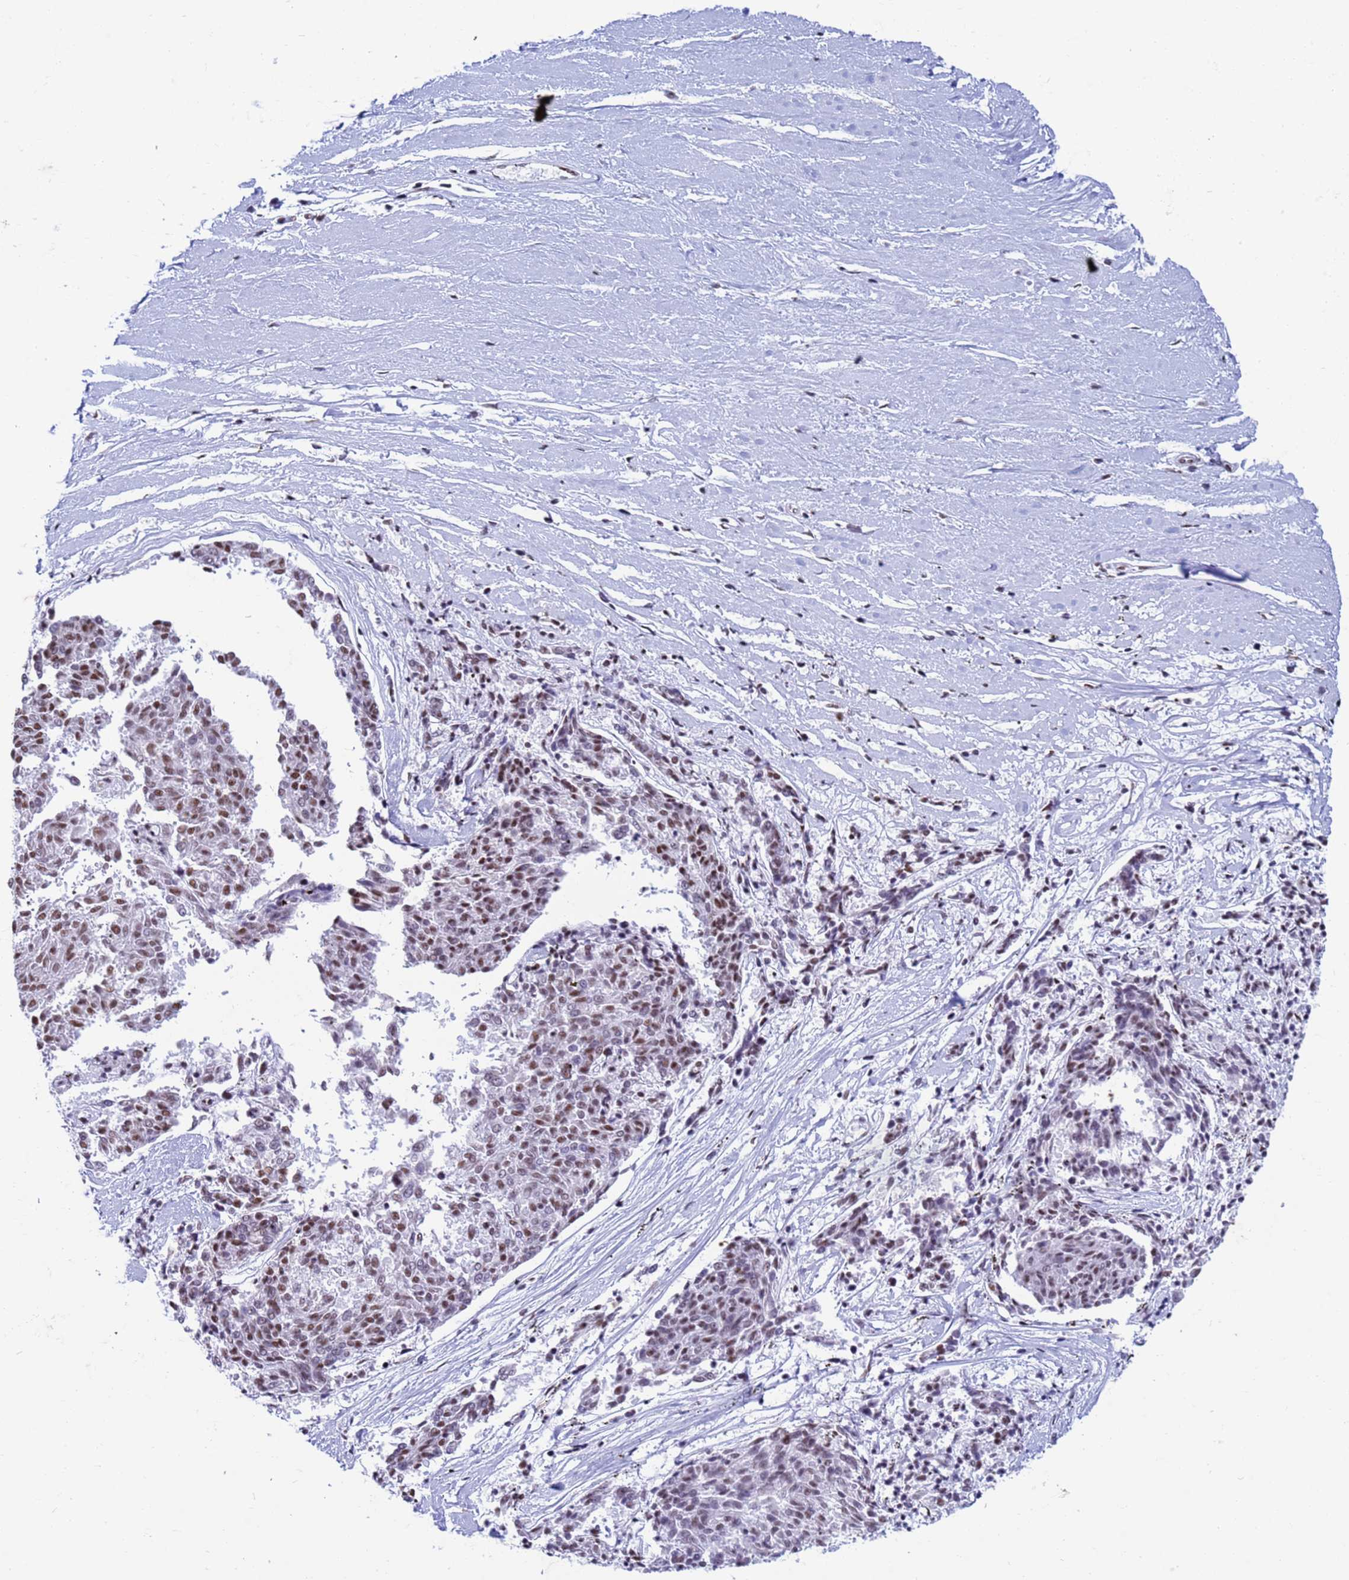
{"staining": {"intensity": "moderate", "quantity": ">75%", "location": "nuclear"}, "tissue": "melanoma", "cell_type": "Tumor cells", "image_type": "cancer", "snomed": [{"axis": "morphology", "description": "Malignant melanoma, NOS"}, {"axis": "topography", "description": "Skin"}], "caption": "Immunohistochemistry (IHC) of human malignant melanoma demonstrates medium levels of moderate nuclear expression in approximately >75% of tumor cells.", "gene": "FAM170B", "patient": {"sex": "female", "age": 72}}